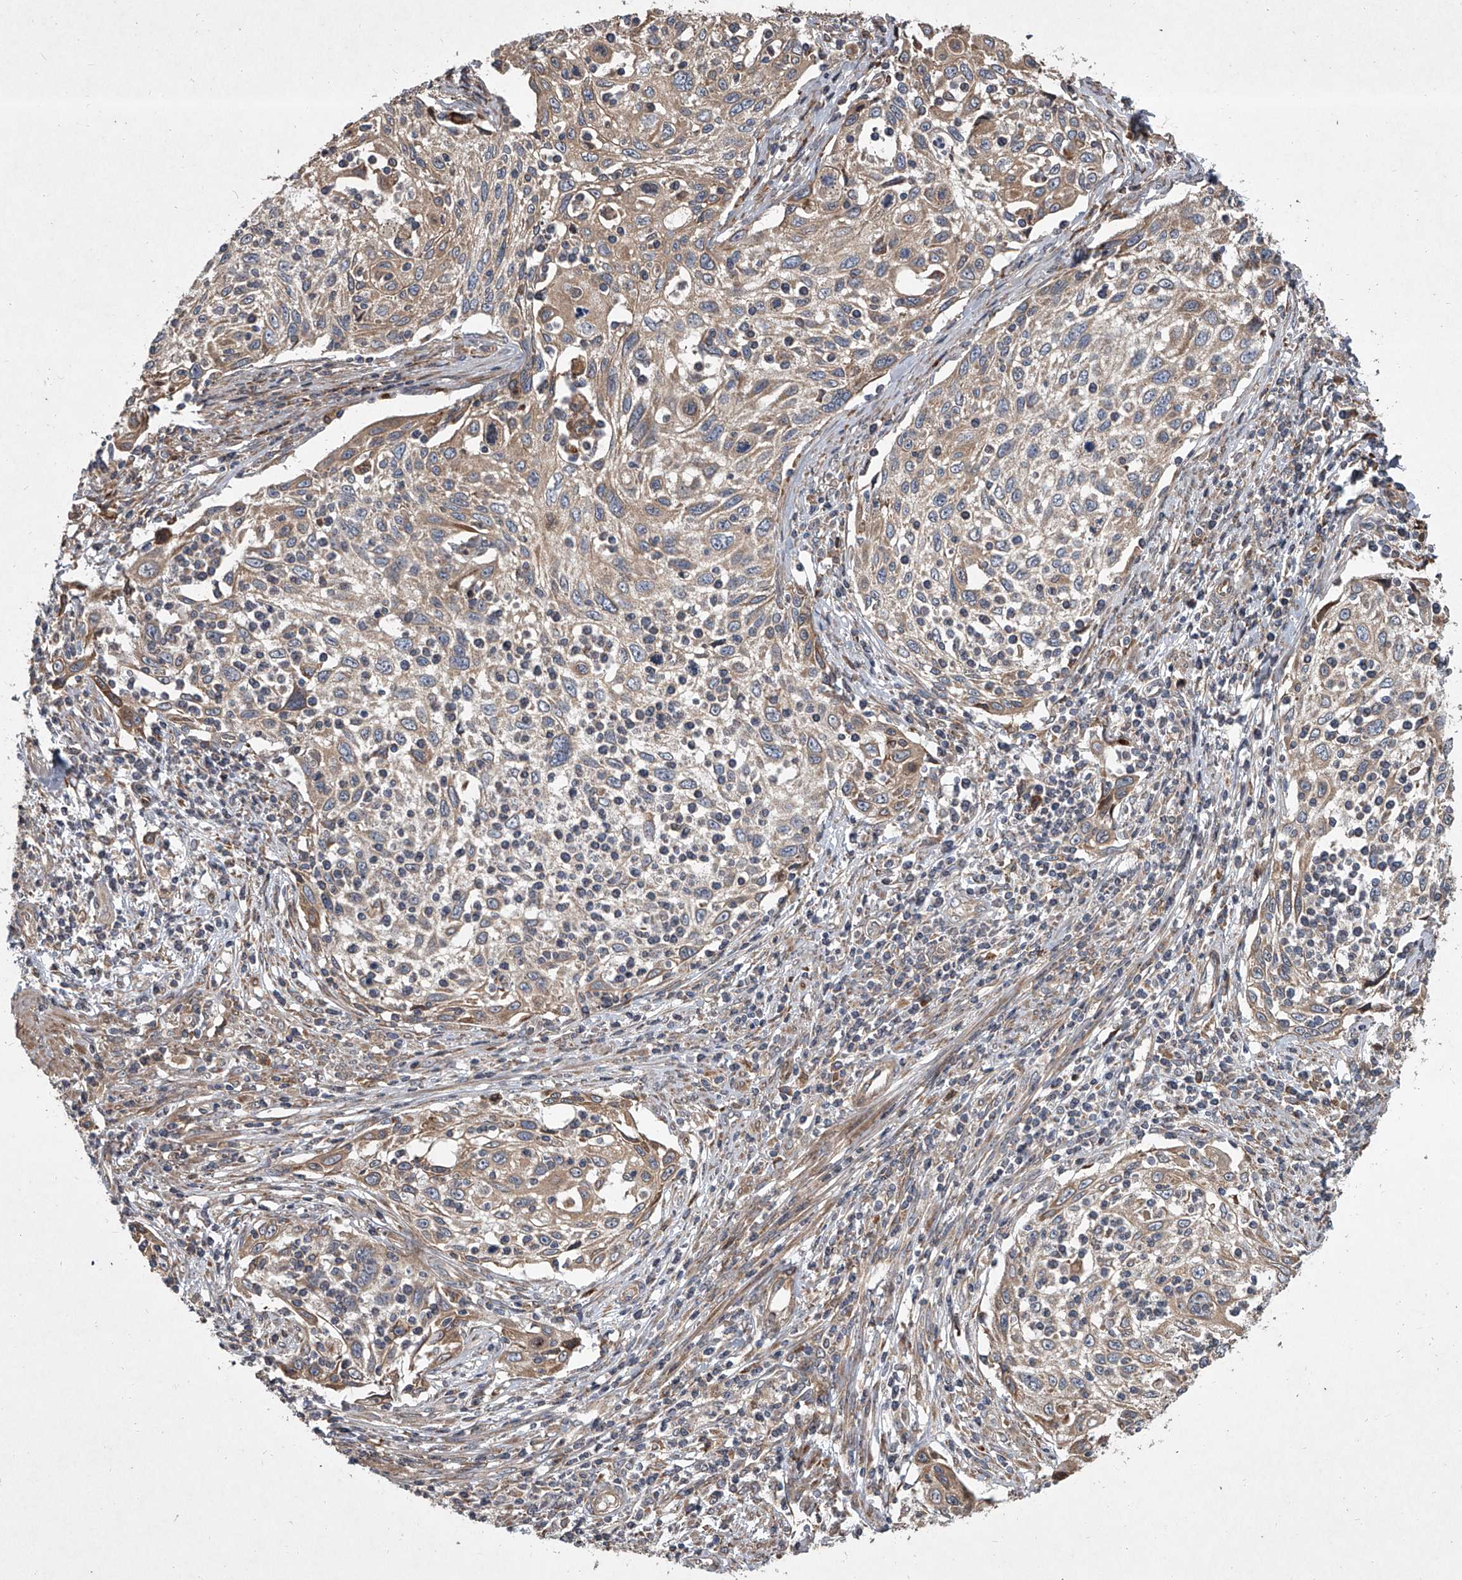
{"staining": {"intensity": "moderate", "quantity": ">75%", "location": "cytoplasmic/membranous"}, "tissue": "cervical cancer", "cell_type": "Tumor cells", "image_type": "cancer", "snomed": [{"axis": "morphology", "description": "Squamous cell carcinoma, NOS"}, {"axis": "topography", "description": "Cervix"}], "caption": "A brown stain shows moderate cytoplasmic/membranous staining of a protein in human cervical squamous cell carcinoma tumor cells.", "gene": "EVA1C", "patient": {"sex": "female", "age": 70}}